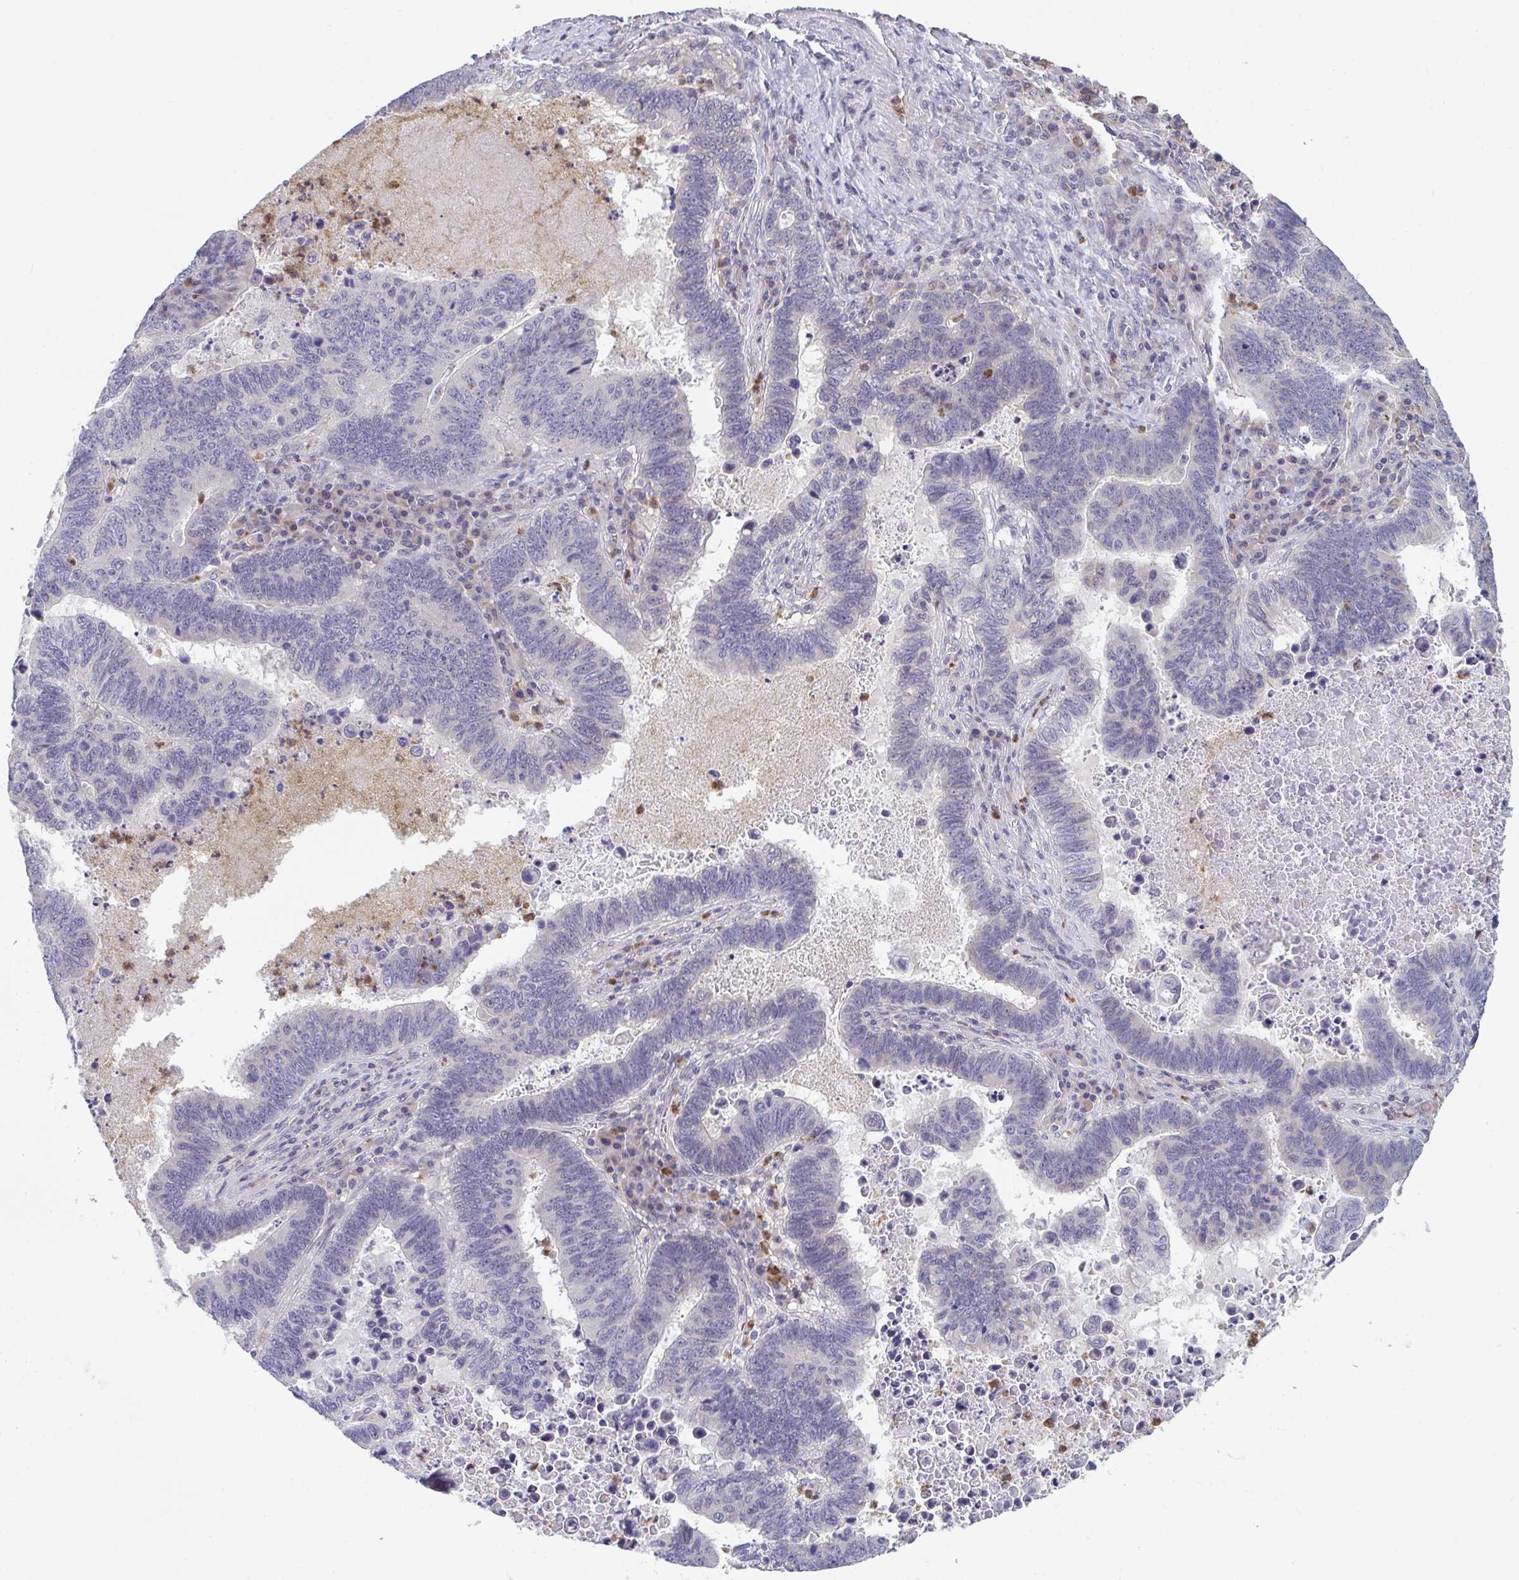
{"staining": {"intensity": "negative", "quantity": "none", "location": "none"}, "tissue": "lung cancer", "cell_type": "Tumor cells", "image_type": "cancer", "snomed": [{"axis": "morphology", "description": "Aneuploidy"}, {"axis": "morphology", "description": "Adenocarcinoma, NOS"}, {"axis": "morphology", "description": "Adenocarcinoma primary or metastatic"}, {"axis": "topography", "description": "Lung"}], "caption": "Immunohistochemistry image of neoplastic tissue: human lung cancer (adenocarcinoma primary or metastatic) stained with DAB (3,3'-diaminobenzidine) reveals no significant protein staining in tumor cells.", "gene": "RIOK1", "patient": {"sex": "female", "age": 75}}